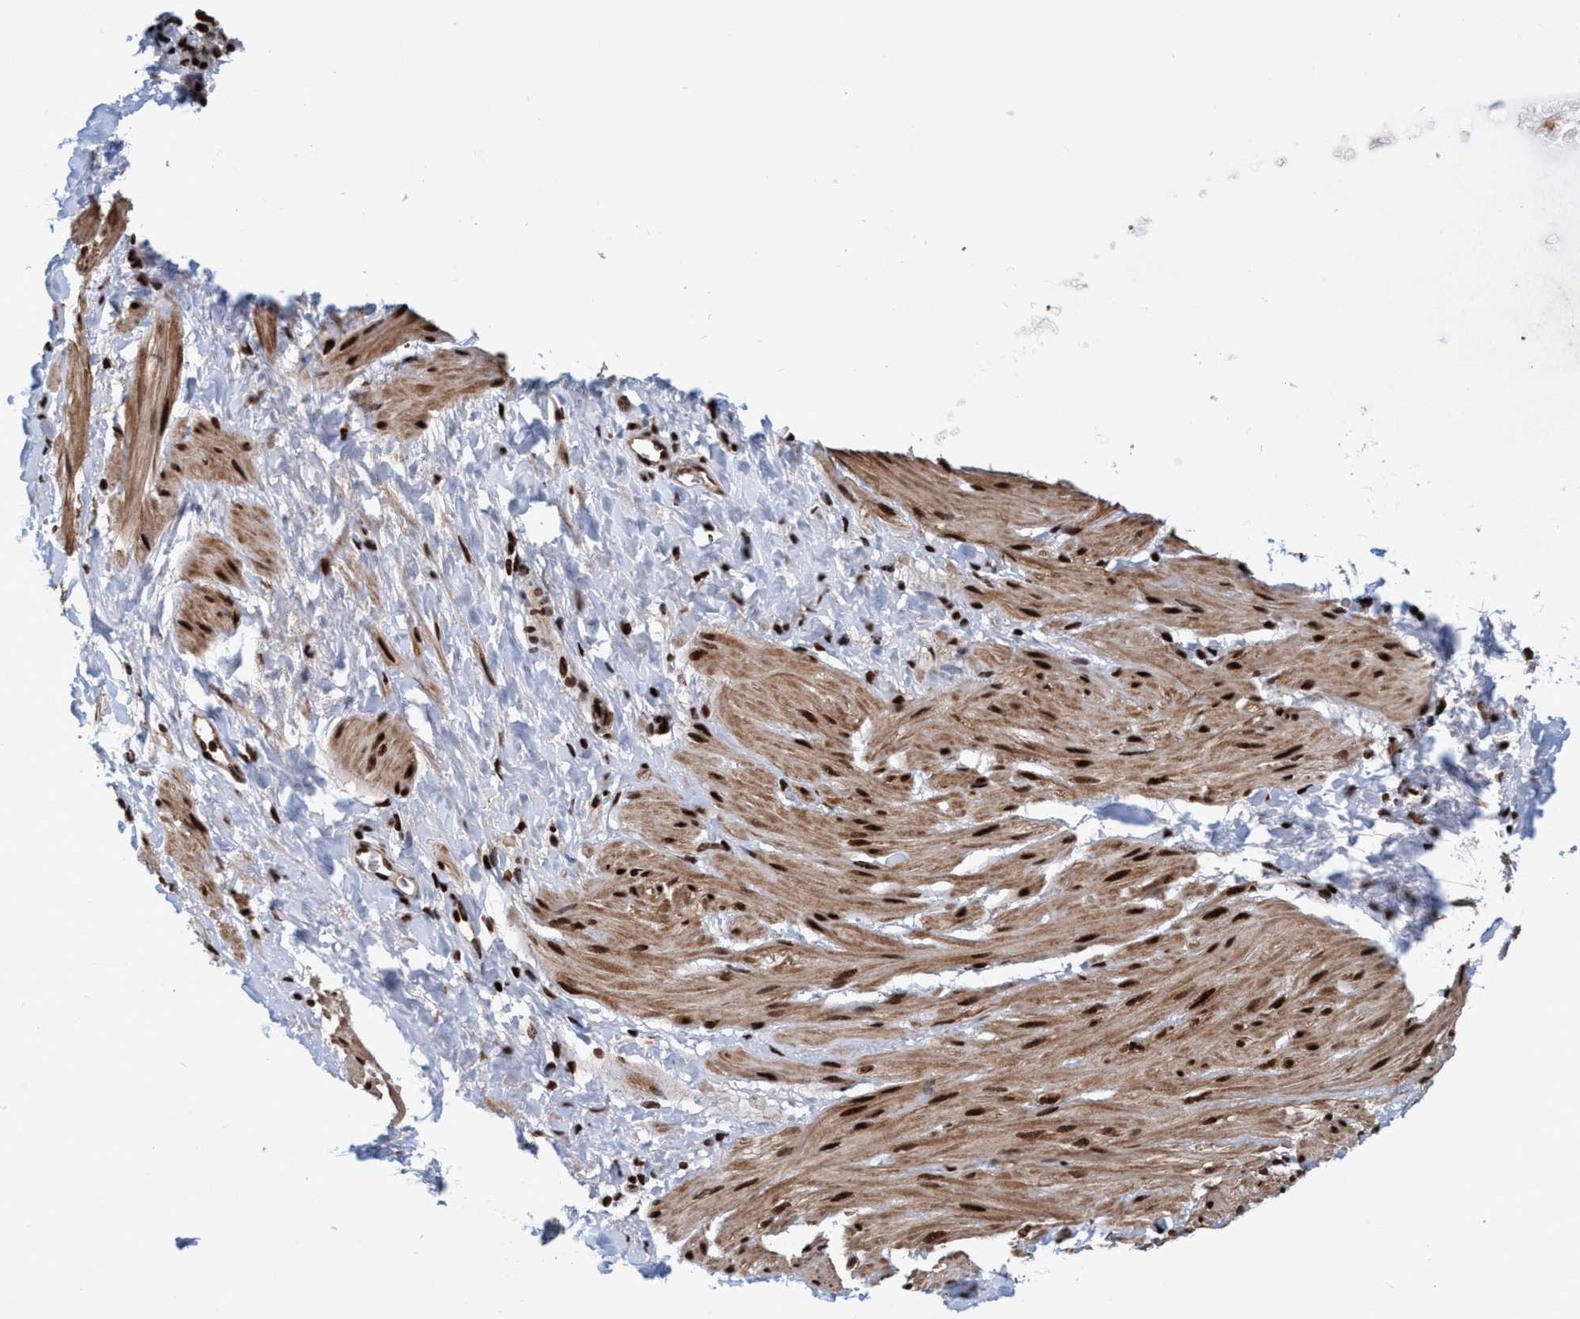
{"staining": {"intensity": "strong", "quantity": ">75%", "location": "cytoplasmic/membranous,nuclear"}, "tissue": "smooth muscle", "cell_type": "Smooth muscle cells", "image_type": "normal", "snomed": [{"axis": "morphology", "description": "Normal tissue, NOS"}, {"axis": "topography", "description": "Smooth muscle"}], "caption": "Normal smooth muscle reveals strong cytoplasmic/membranous,nuclear staining in approximately >75% of smooth muscle cells The protein of interest is stained brown, and the nuclei are stained in blue (DAB IHC with brightfield microscopy, high magnification)..", "gene": "TOPBP1", "patient": {"sex": "male", "age": 16}}